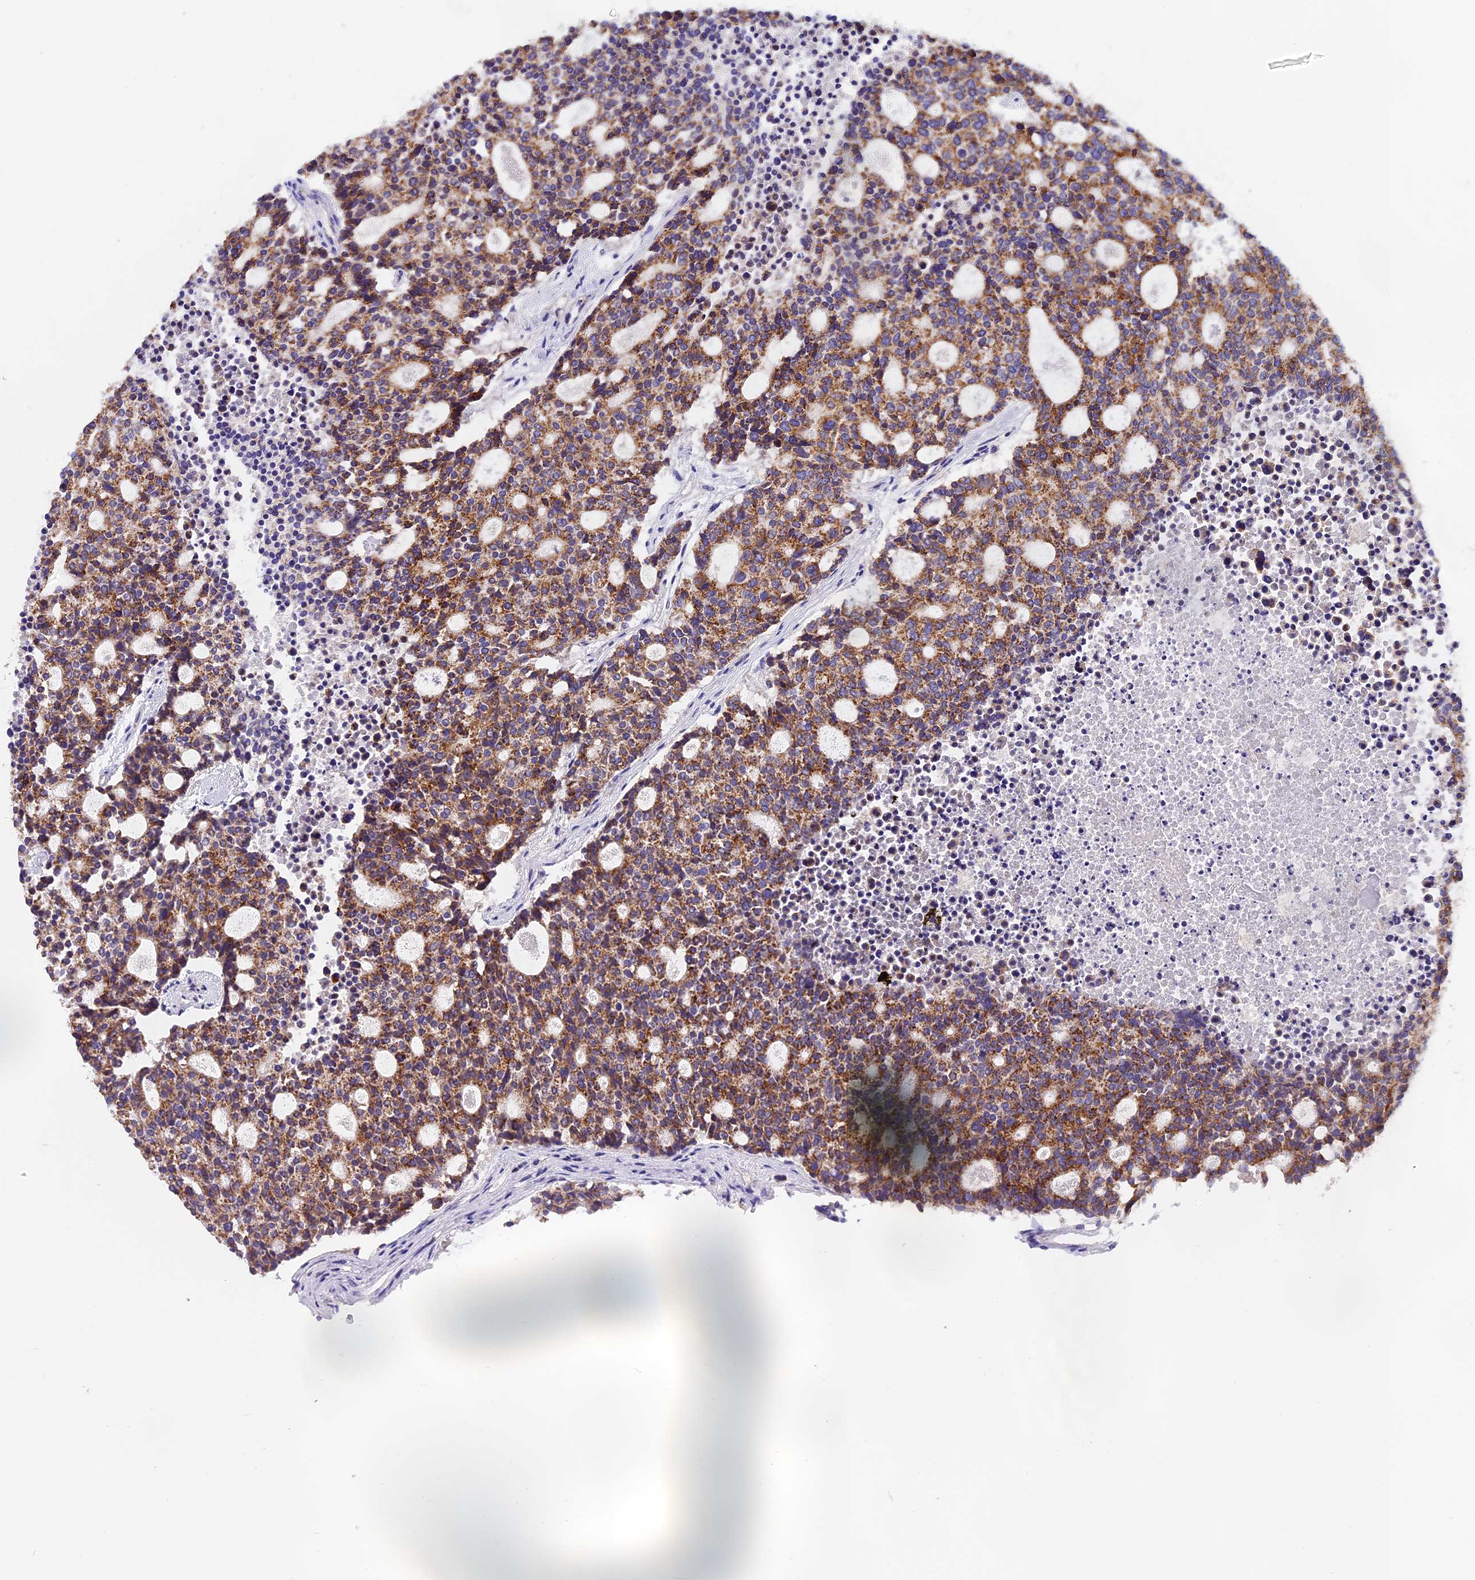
{"staining": {"intensity": "moderate", "quantity": ">75%", "location": "cytoplasmic/membranous"}, "tissue": "carcinoid", "cell_type": "Tumor cells", "image_type": "cancer", "snomed": [{"axis": "morphology", "description": "Carcinoid, malignant, NOS"}, {"axis": "topography", "description": "Pancreas"}], "caption": "Immunohistochemistry staining of carcinoid, which demonstrates medium levels of moderate cytoplasmic/membranous staining in approximately >75% of tumor cells indicating moderate cytoplasmic/membranous protein positivity. The staining was performed using DAB (3,3'-diaminobenzidine) (brown) for protein detection and nuclei were counterstained in hematoxylin (blue).", "gene": "MGME1", "patient": {"sex": "female", "age": 54}}